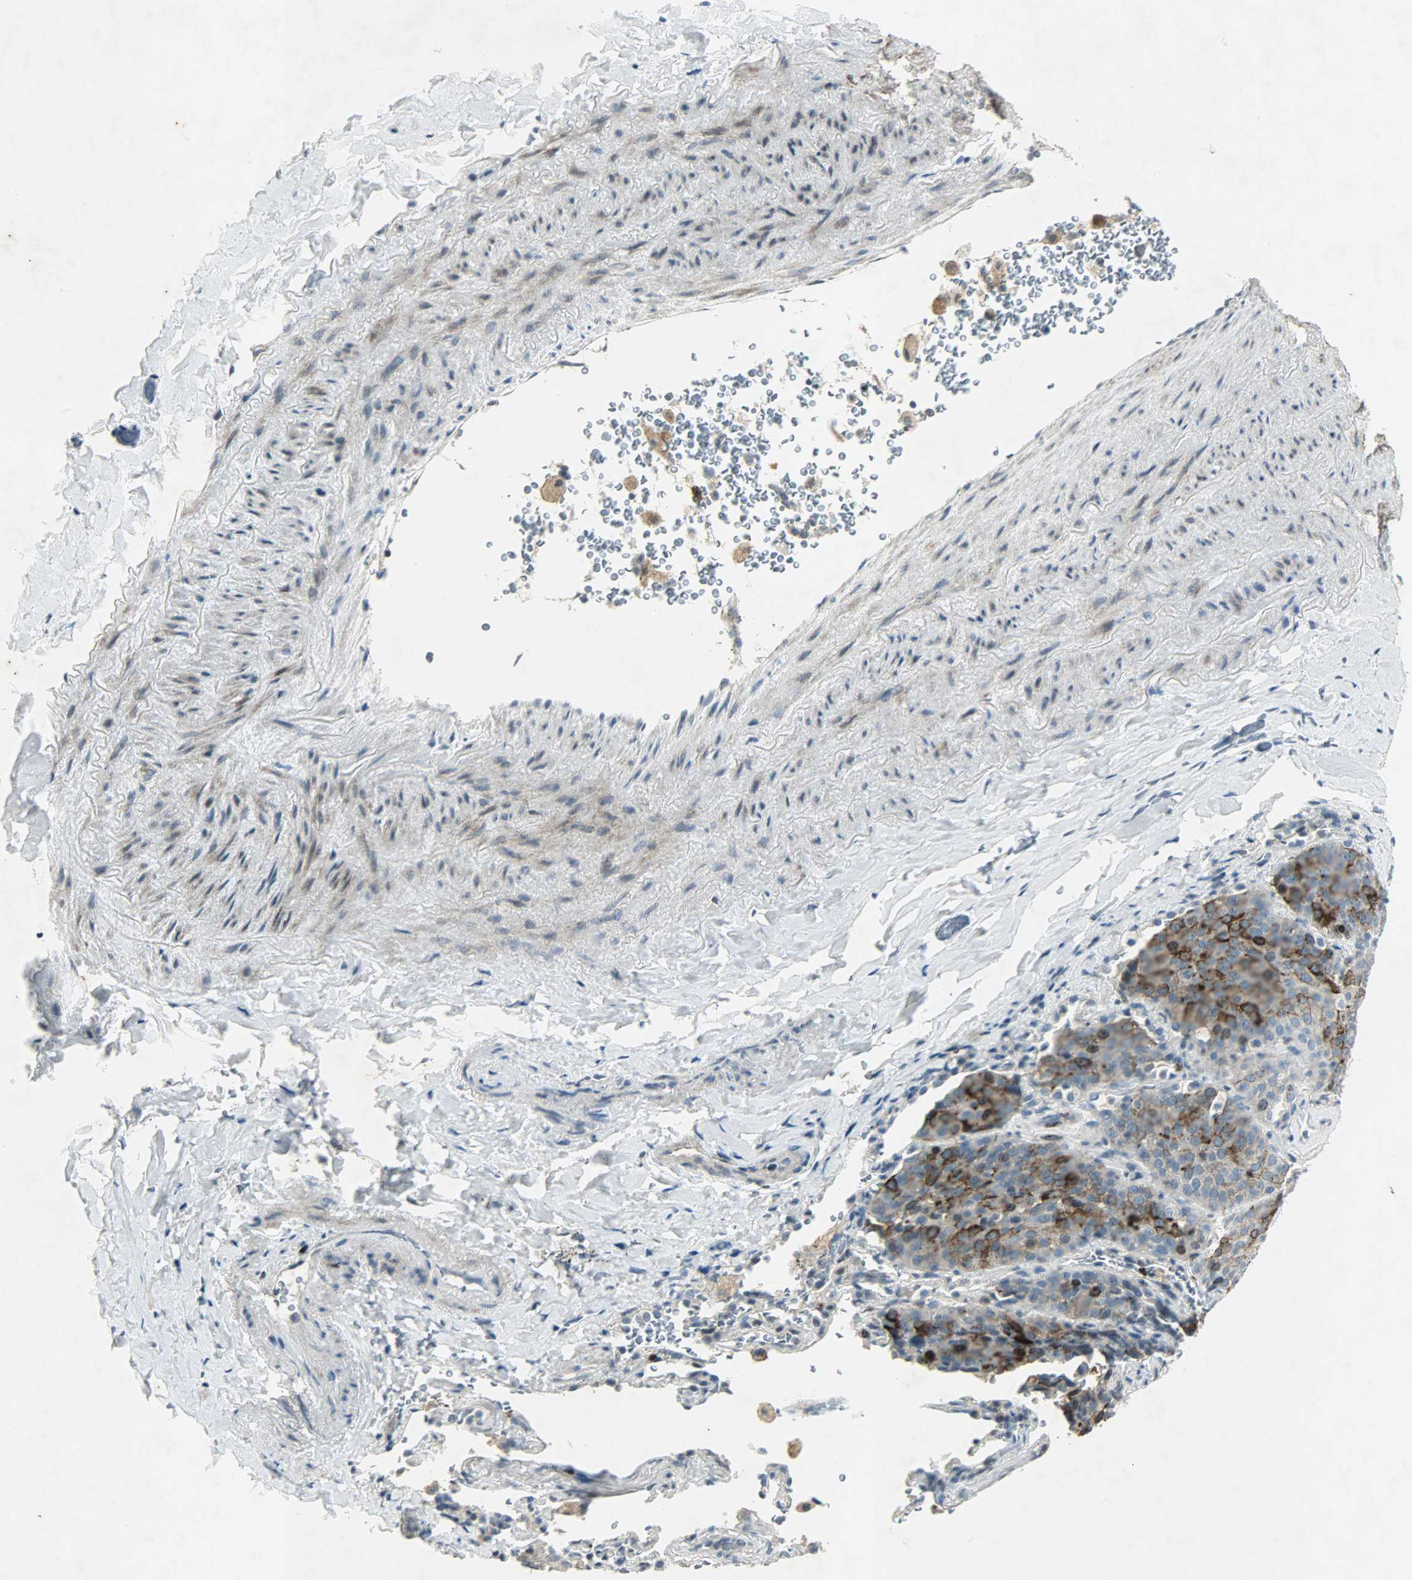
{"staining": {"intensity": "strong", "quantity": "25%-75%", "location": "cytoplasmic/membranous,nuclear"}, "tissue": "lung cancer", "cell_type": "Tumor cells", "image_type": "cancer", "snomed": [{"axis": "morphology", "description": "Squamous cell carcinoma, NOS"}, {"axis": "topography", "description": "Lung"}], "caption": "Protein analysis of squamous cell carcinoma (lung) tissue displays strong cytoplasmic/membranous and nuclear expression in about 25%-75% of tumor cells.", "gene": "AURKB", "patient": {"sex": "male", "age": 54}}